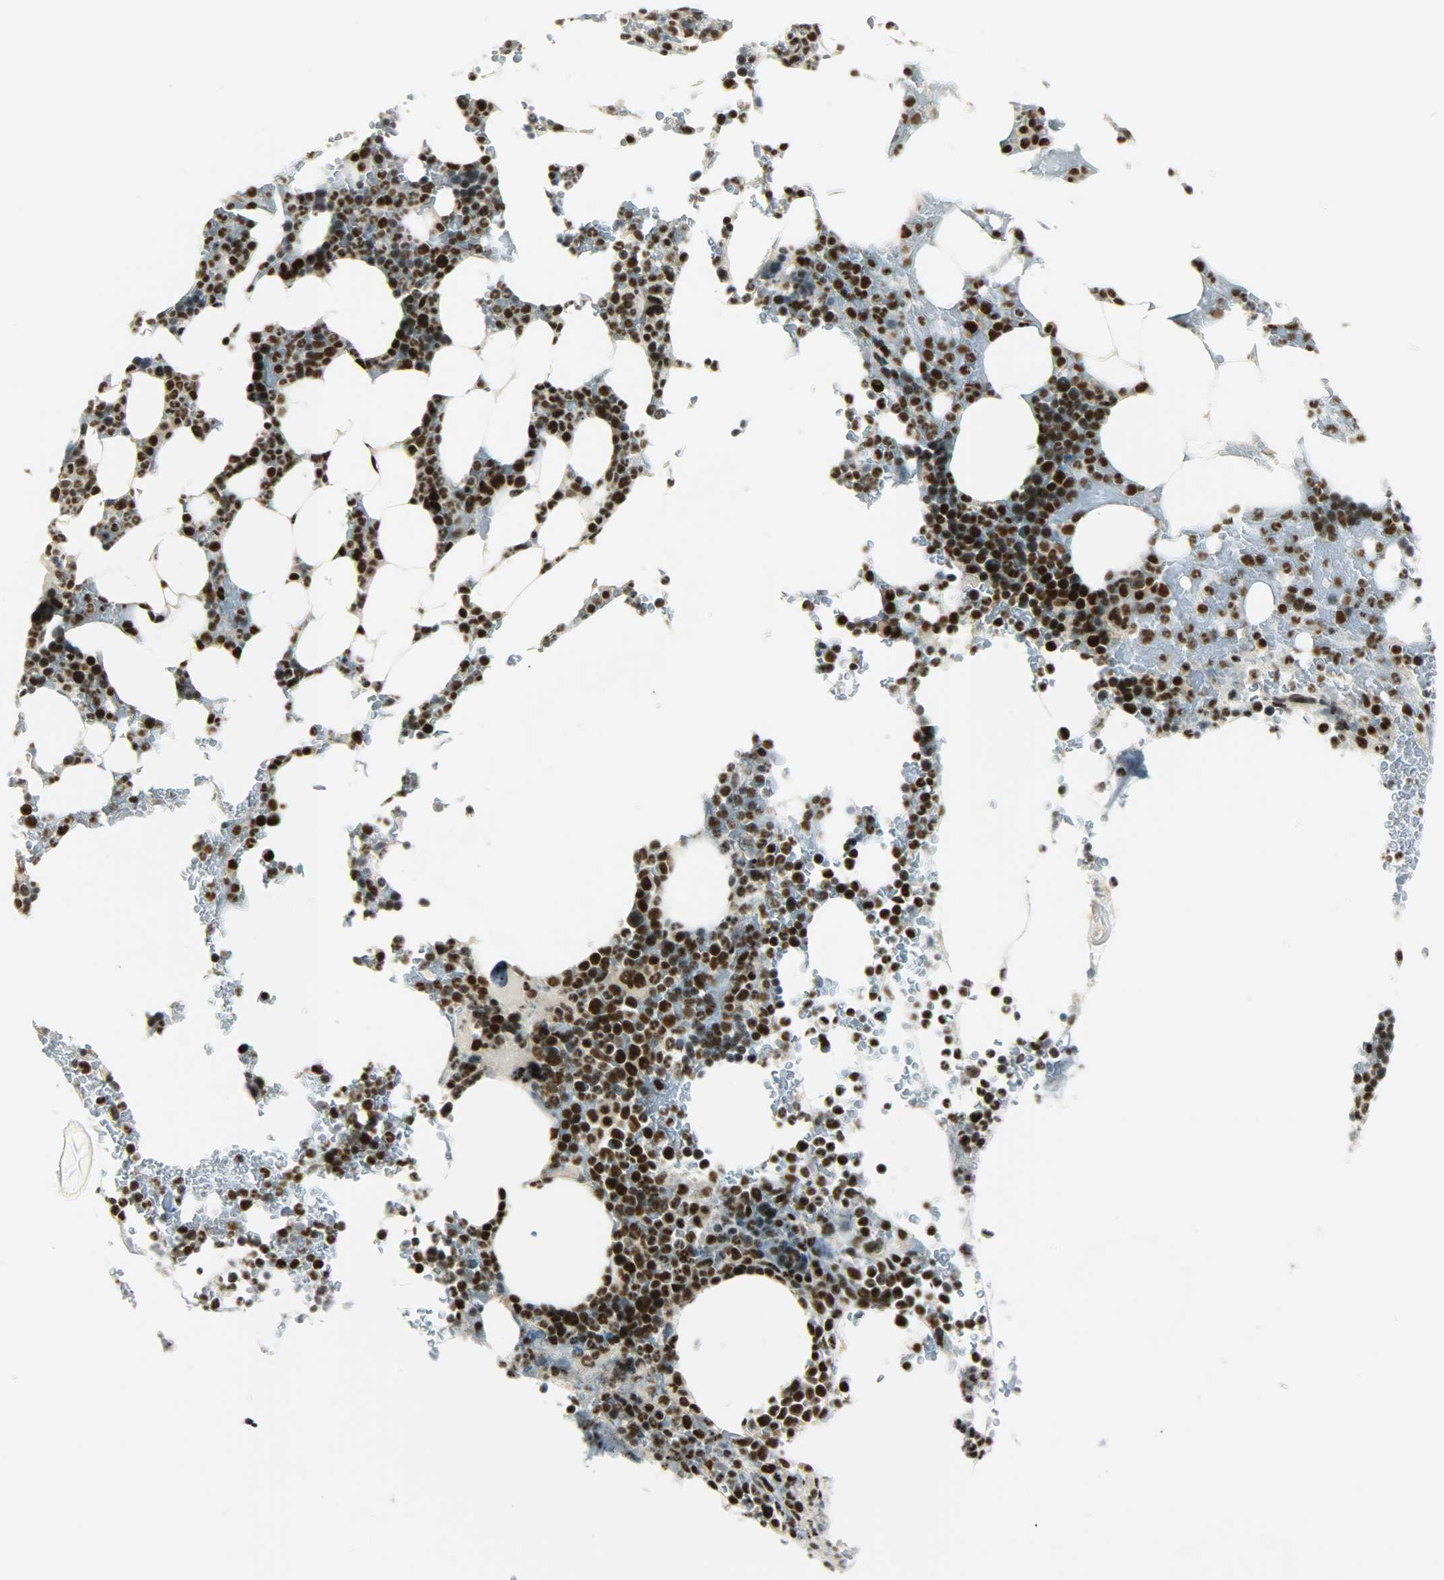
{"staining": {"intensity": "strong", "quantity": ">75%", "location": "nuclear"}, "tissue": "bone marrow", "cell_type": "Hematopoietic cells", "image_type": "normal", "snomed": [{"axis": "morphology", "description": "Normal tissue, NOS"}, {"axis": "topography", "description": "Bone marrow"}], "caption": "Strong nuclear expression is appreciated in about >75% of hematopoietic cells in benign bone marrow. (brown staining indicates protein expression, while blue staining denotes nuclei).", "gene": "SUGP1", "patient": {"sex": "female", "age": 66}}